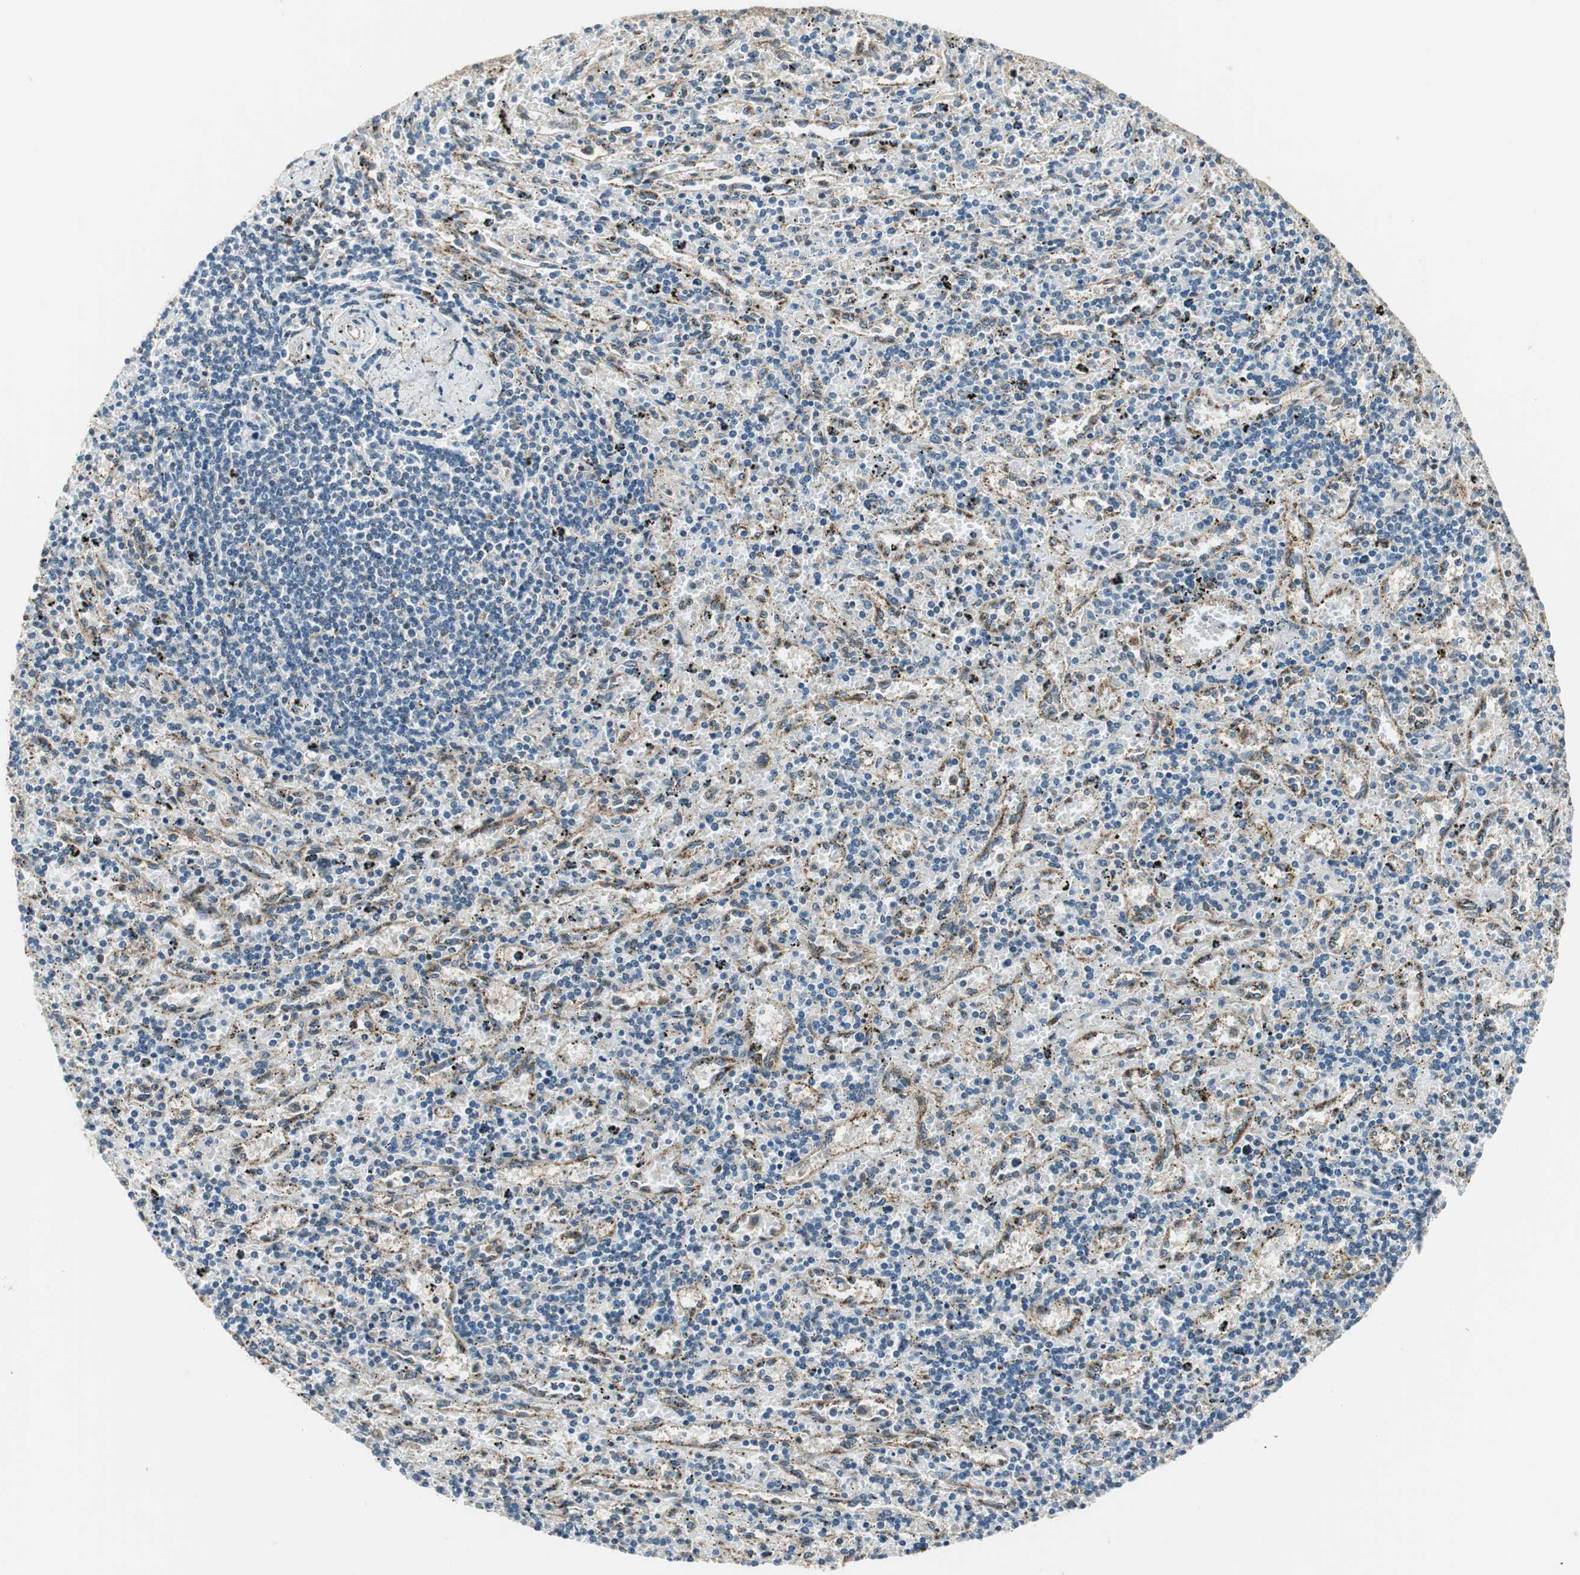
{"staining": {"intensity": "negative", "quantity": "none", "location": "none"}, "tissue": "lymphoma", "cell_type": "Tumor cells", "image_type": "cancer", "snomed": [{"axis": "morphology", "description": "Malignant lymphoma, non-Hodgkin's type, Low grade"}, {"axis": "topography", "description": "Spleen"}], "caption": "IHC of human malignant lymphoma, non-Hodgkin's type (low-grade) exhibits no staining in tumor cells. (Stains: DAB (3,3'-diaminobenzidine) IHC with hematoxylin counter stain, Microscopy: brightfield microscopy at high magnification).", "gene": "NCK1", "patient": {"sex": "male", "age": 76}}